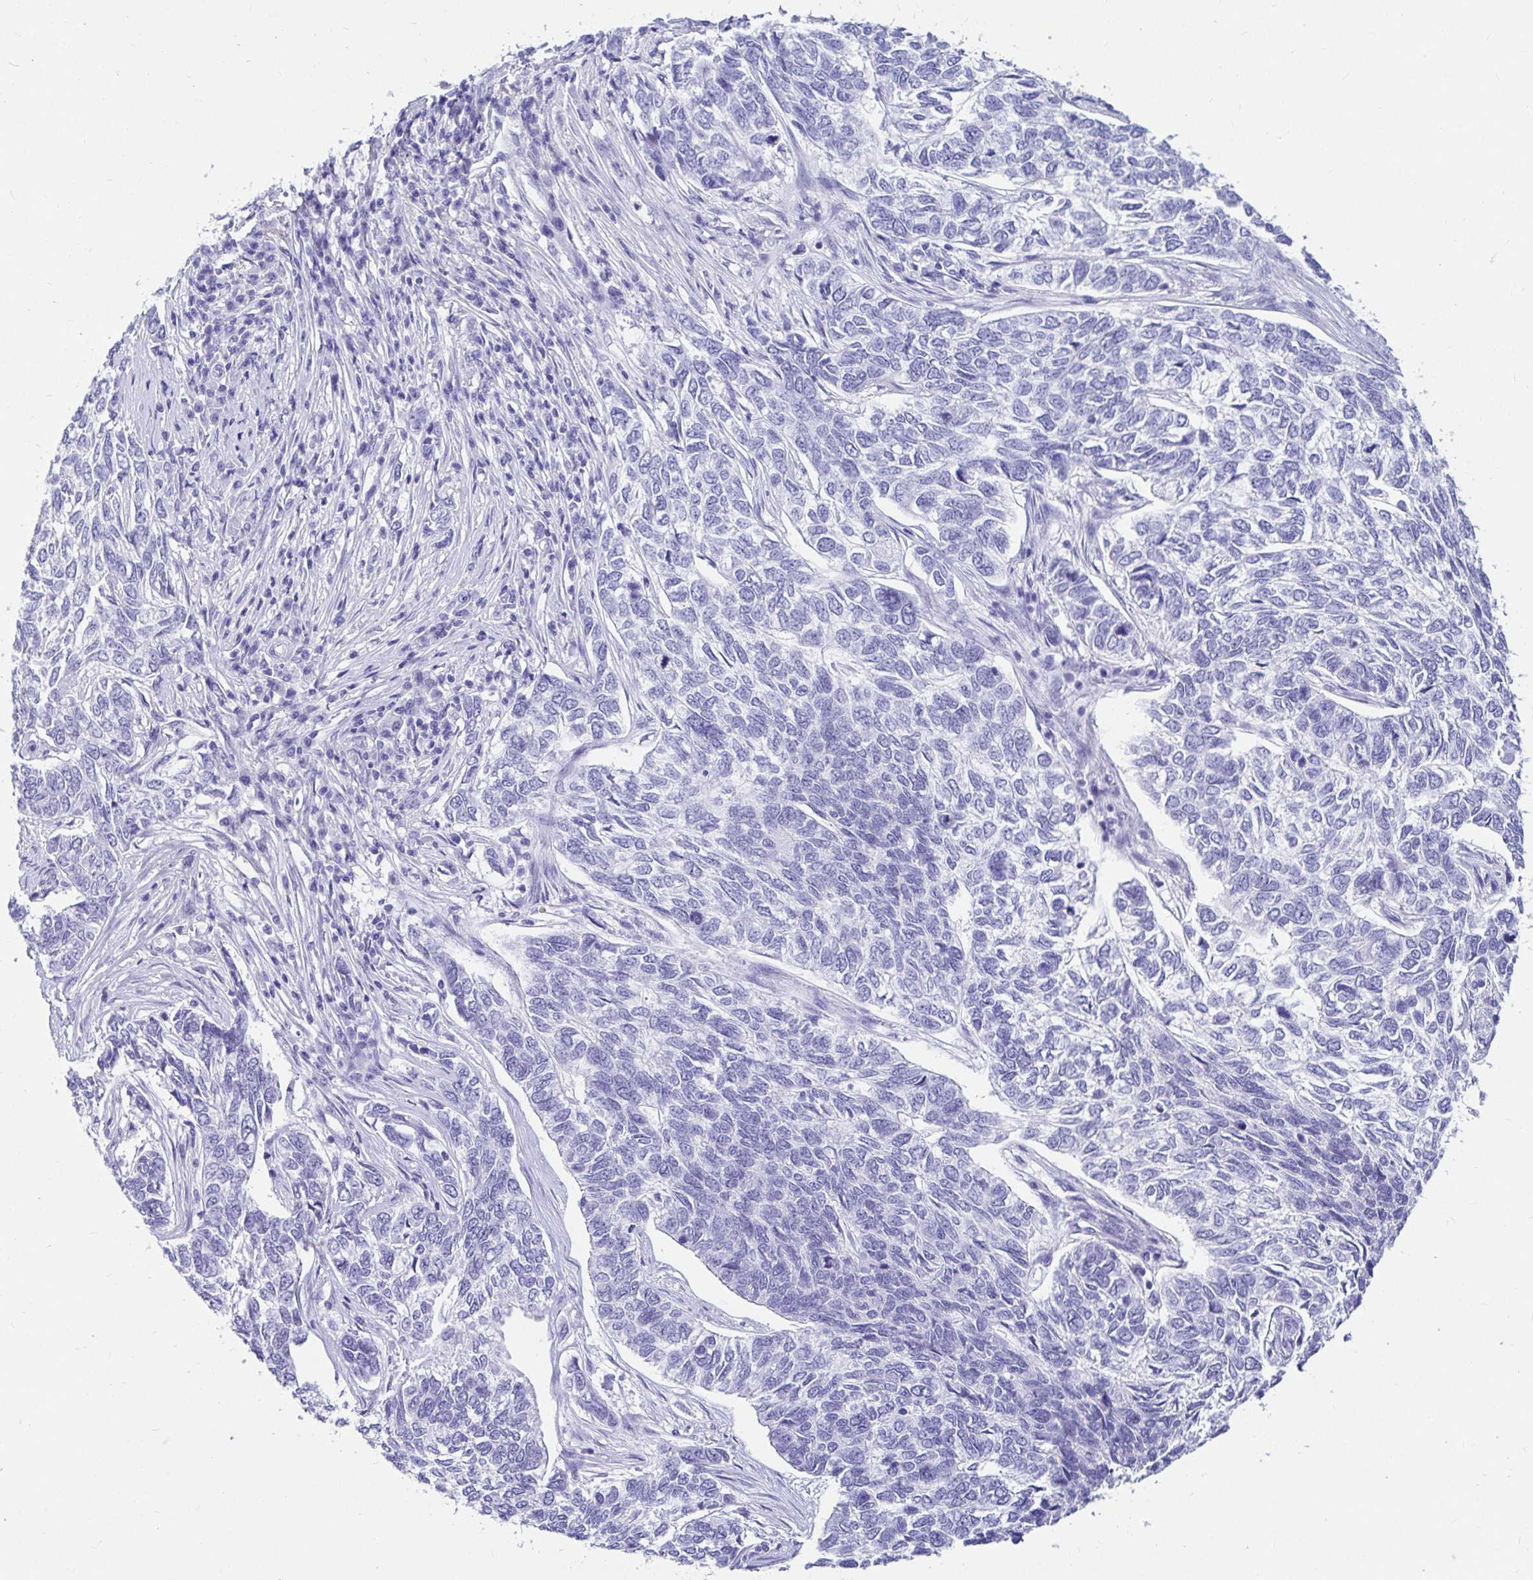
{"staining": {"intensity": "negative", "quantity": "none", "location": "none"}, "tissue": "skin cancer", "cell_type": "Tumor cells", "image_type": "cancer", "snomed": [{"axis": "morphology", "description": "Basal cell carcinoma"}, {"axis": "topography", "description": "Skin"}], "caption": "An immunohistochemistry histopathology image of skin cancer (basal cell carcinoma) is shown. There is no staining in tumor cells of skin cancer (basal cell carcinoma).", "gene": "ZPBP2", "patient": {"sex": "female", "age": 65}}